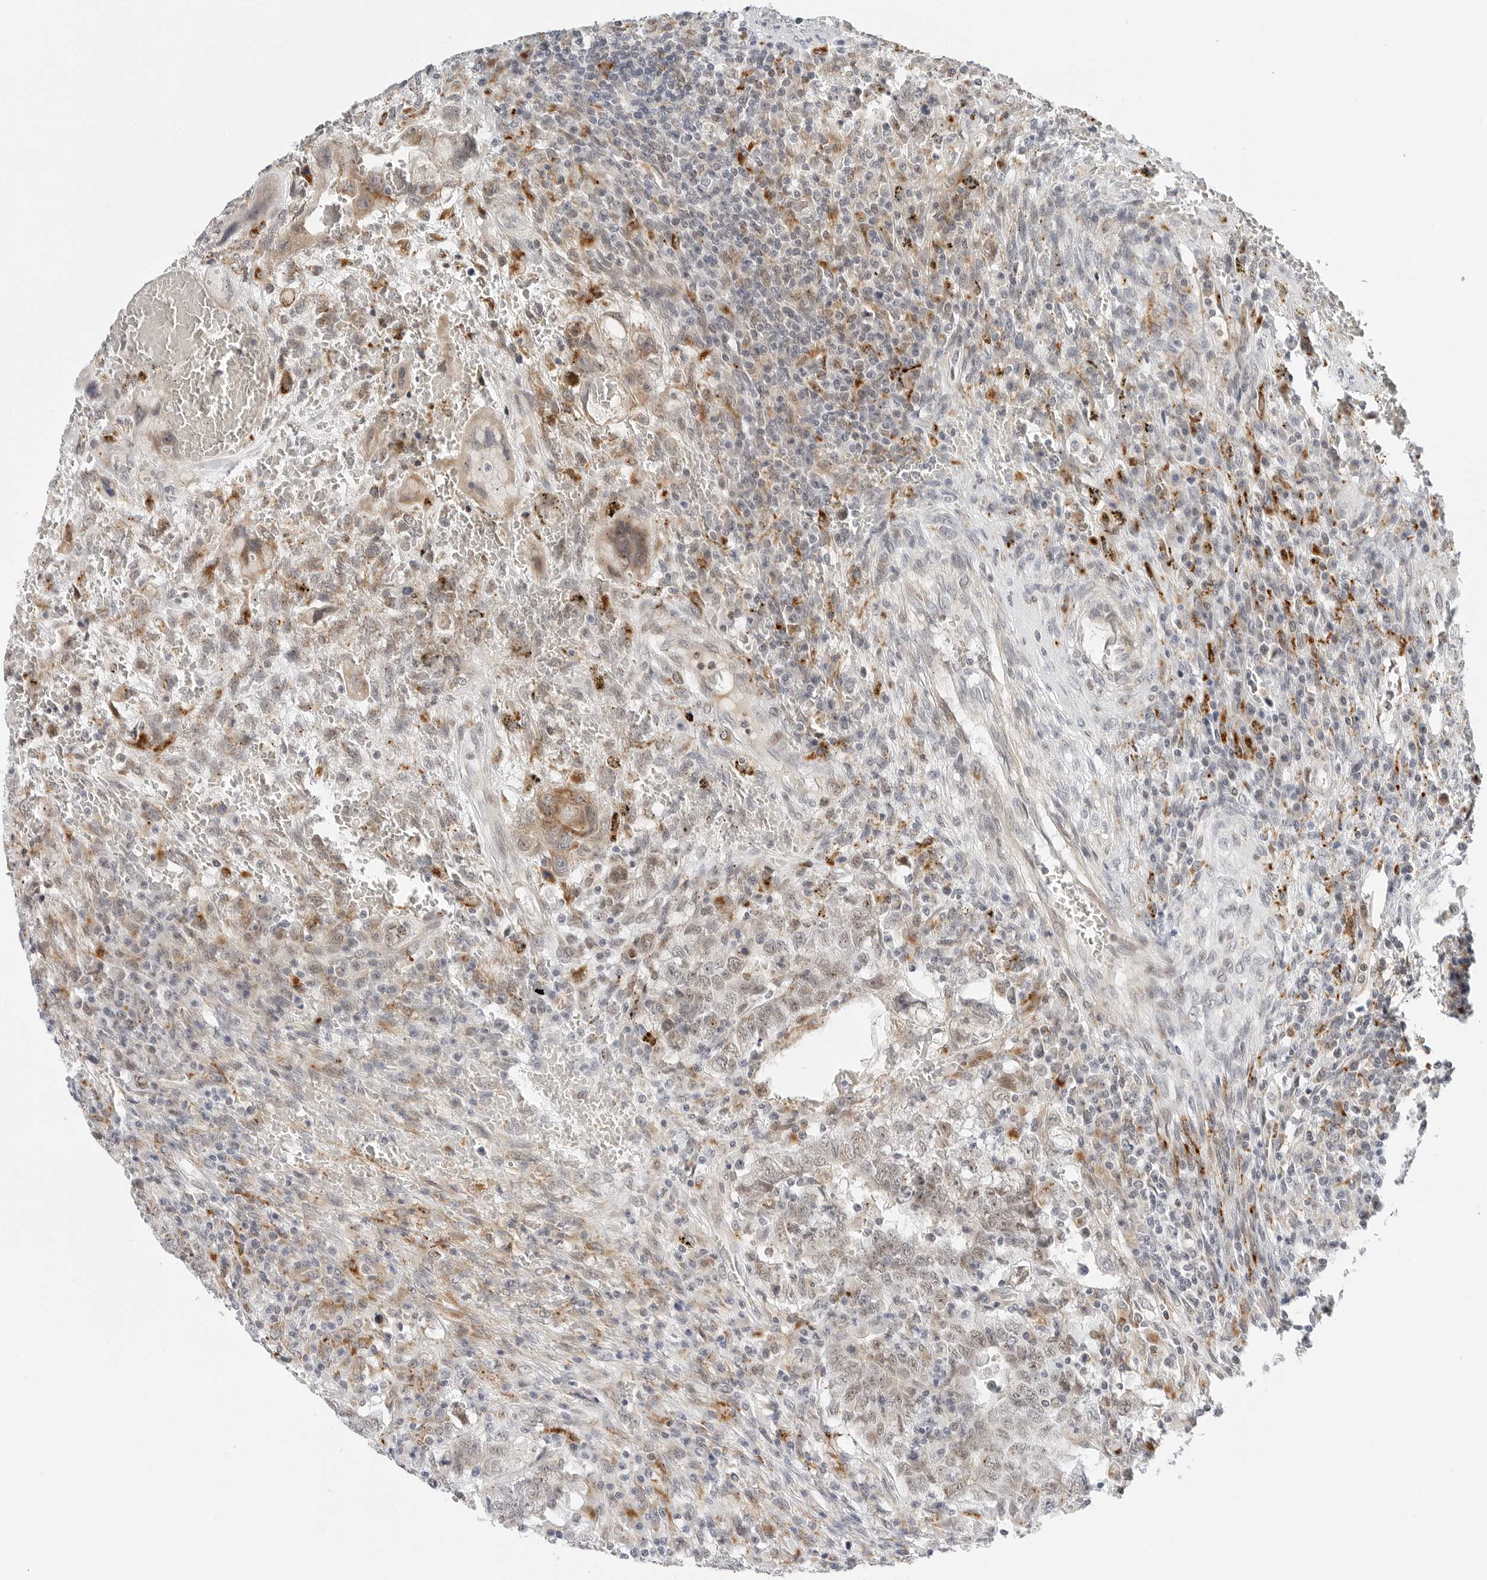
{"staining": {"intensity": "weak", "quantity": "25%-75%", "location": "cytoplasmic/membranous,nuclear"}, "tissue": "testis cancer", "cell_type": "Tumor cells", "image_type": "cancer", "snomed": [{"axis": "morphology", "description": "Carcinoma, Embryonal, NOS"}, {"axis": "topography", "description": "Testis"}], "caption": "Weak cytoplasmic/membranous and nuclear positivity is appreciated in approximately 25%-75% of tumor cells in embryonal carcinoma (testis).", "gene": "TSEN2", "patient": {"sex": "male", "age": 26}}